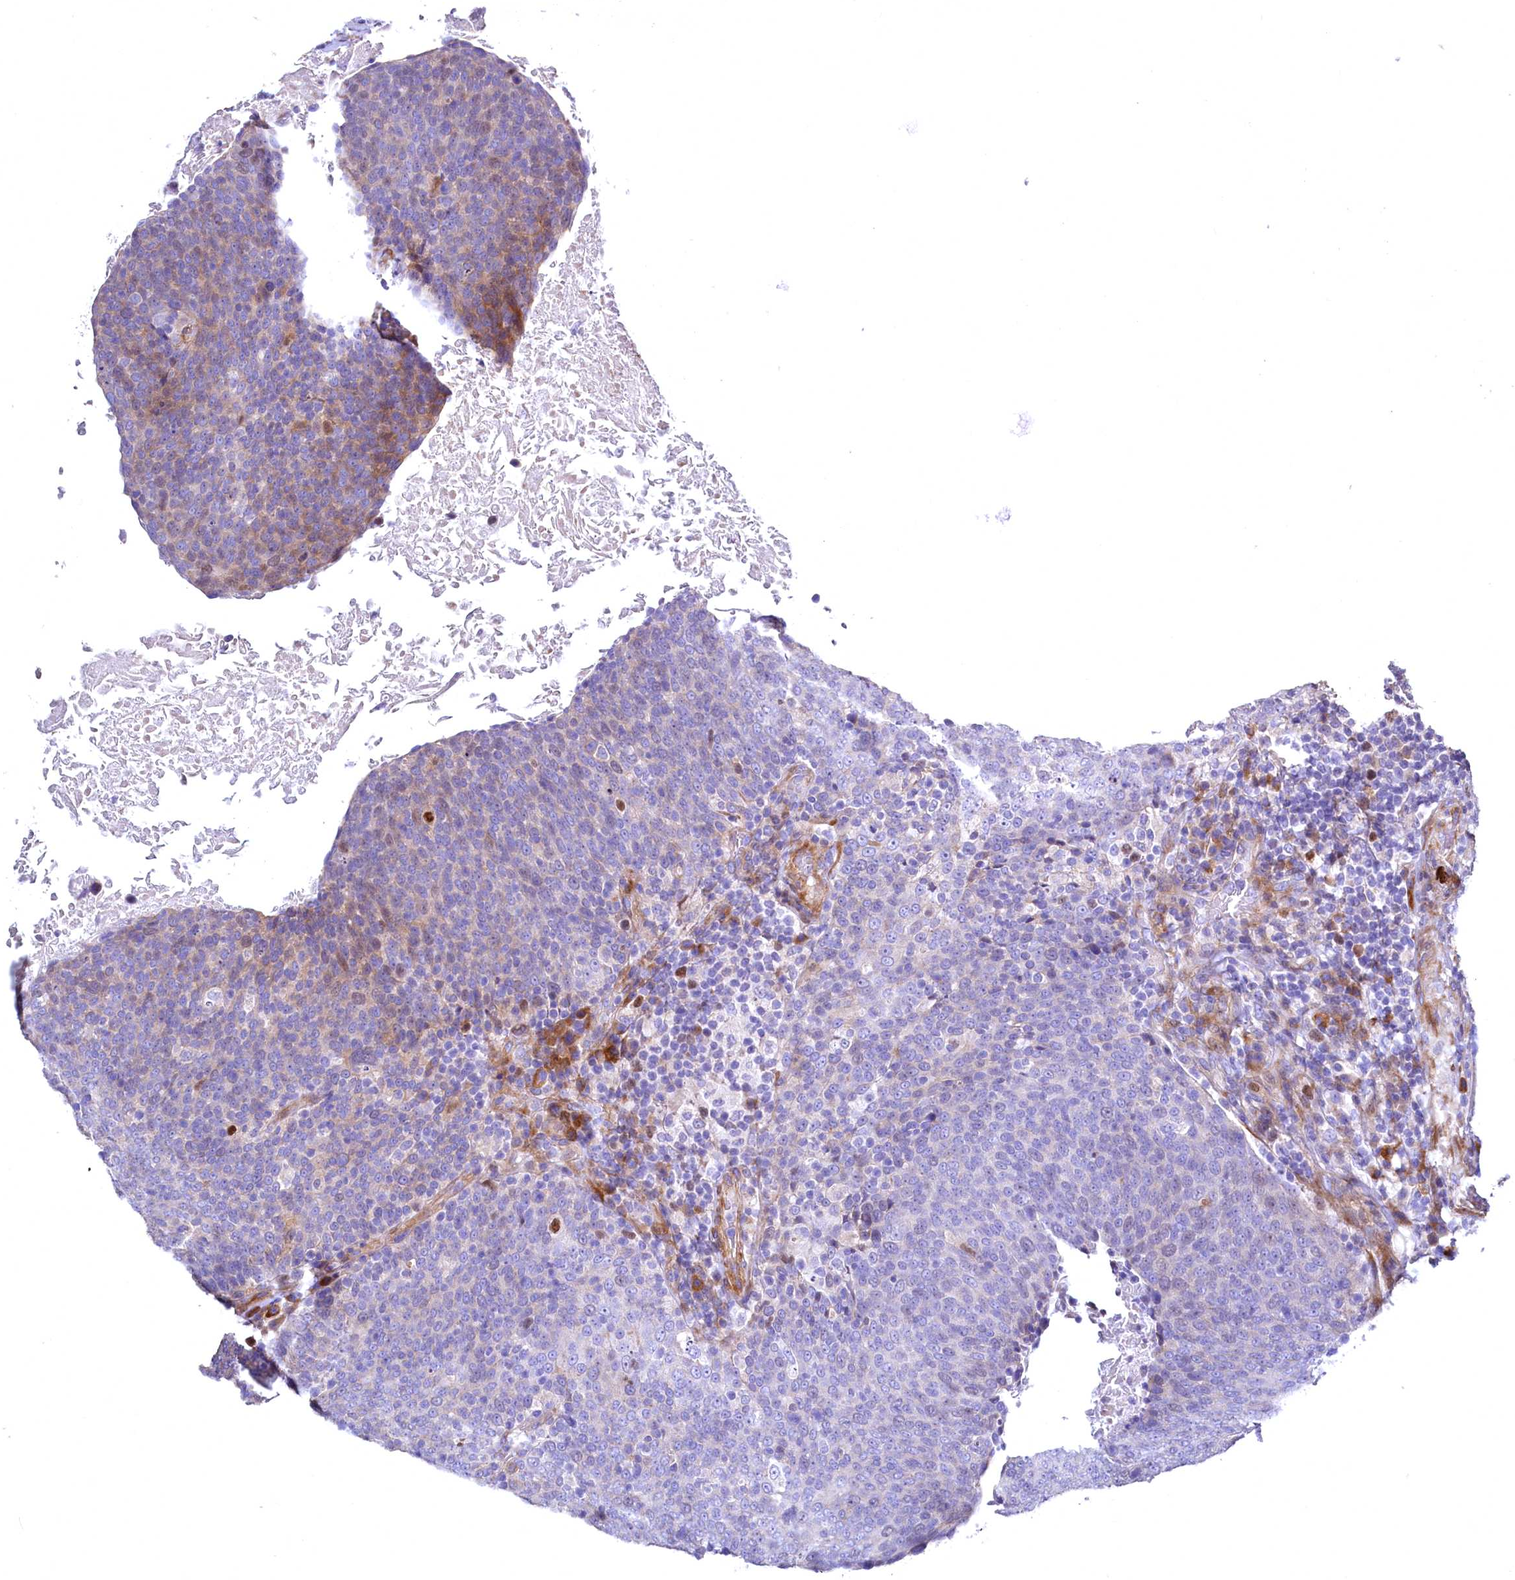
{"staining": {"intensity": "moderate", "quantity": "<25%", "location": "cytoplasmic/membranous"}, "tissue": "head and neck cancer", "cell_type": "Tumor cells", "image_type": "cancer", "snomed": [{"axis": "morphology", "description": "Squamous cell carcinoma, NOS"}, {"axis": "morphology", "description": "Squamous cell carcinoma, metastatic, NOS"}, {"axis": "topography", "description": "Lymph node"}, {"axis": "topography", "description": "Head-Neck"}], "caption": "This image exhibits immunohistochemistry (IHC) staining of head and neck cancer, with low moderate cytoplasmic/membranous positivity in approximately <25% of tumor cells.", "gene": "WNT8A", "patient": {"sex": "male", "age": 62}}